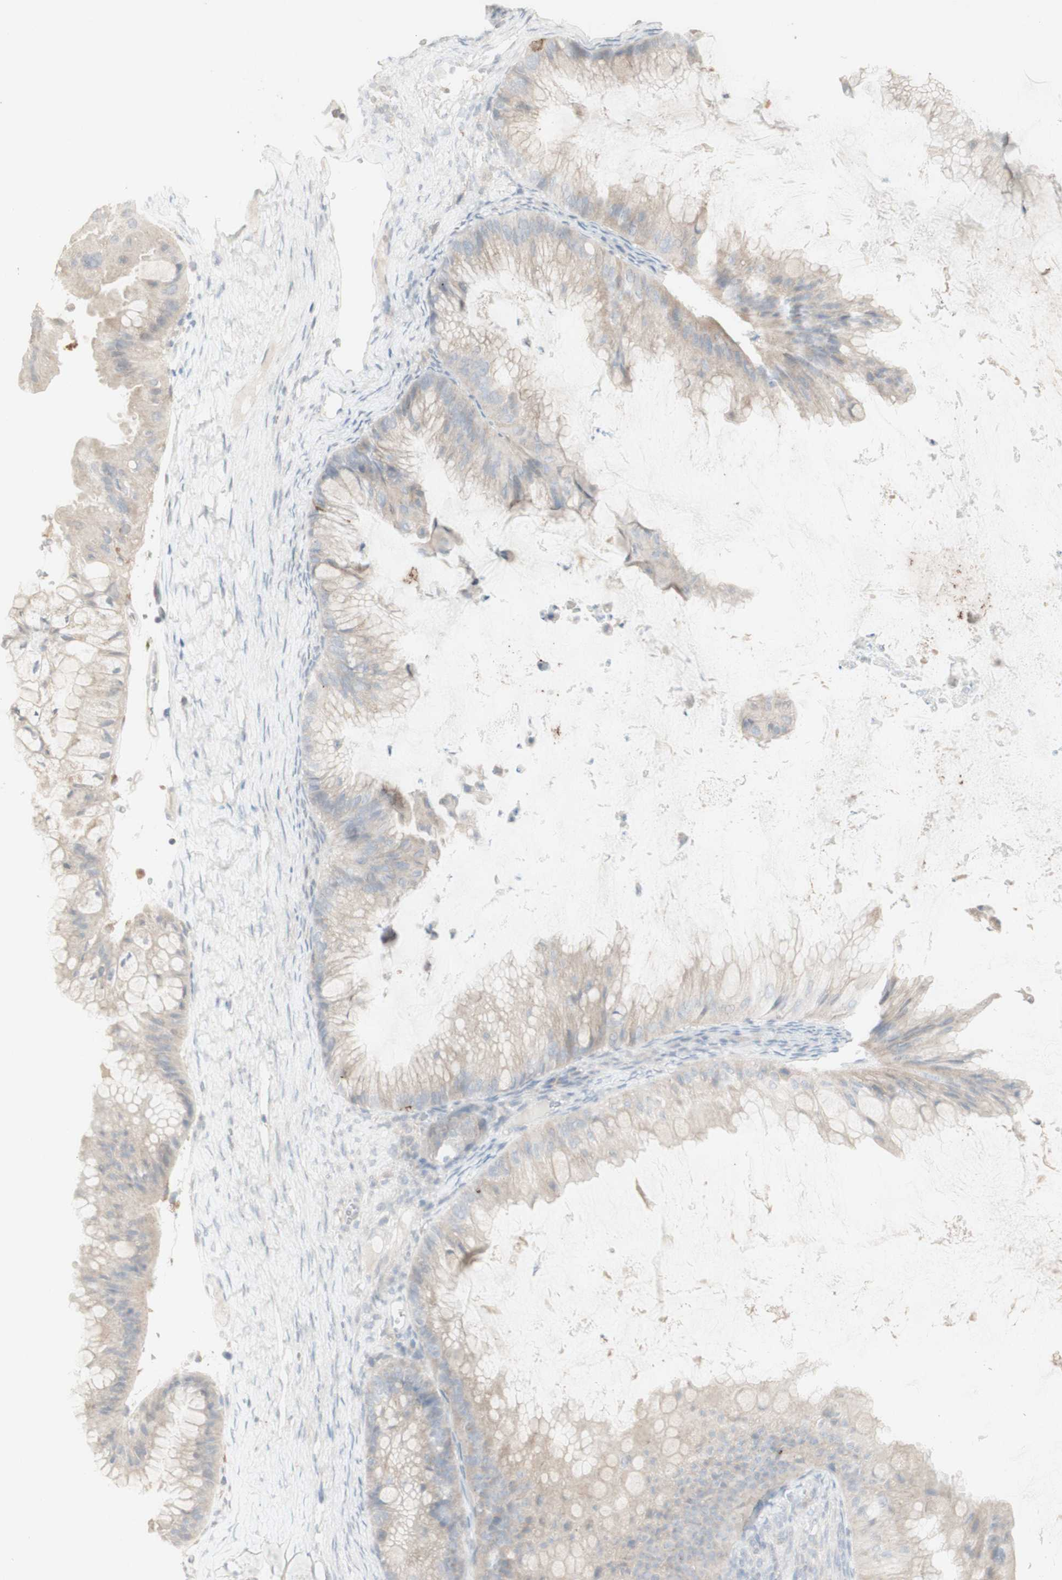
{"staining": {"intensity": "weak", "quantity": "<25%", "location": "cytoplasmic/membranous"}, "tissue": "ovarian cancer", "cell_type": "Tumor cells", "image_type": "cancer", "snomed": [{"axis": "morphology", "description": "Cystadenocarcinoma, mucinous, NOS"}, {"axis": "topography", "description": "Ovary"}], "caption": "DAB immunohistochemical staining of ovarian cancer (mucinous cystadenocarcinoma) displays no significant positivity in tumor cells.", "gene": "ATP6V1B1", "patient": {"sex": "female", "age": 61}}